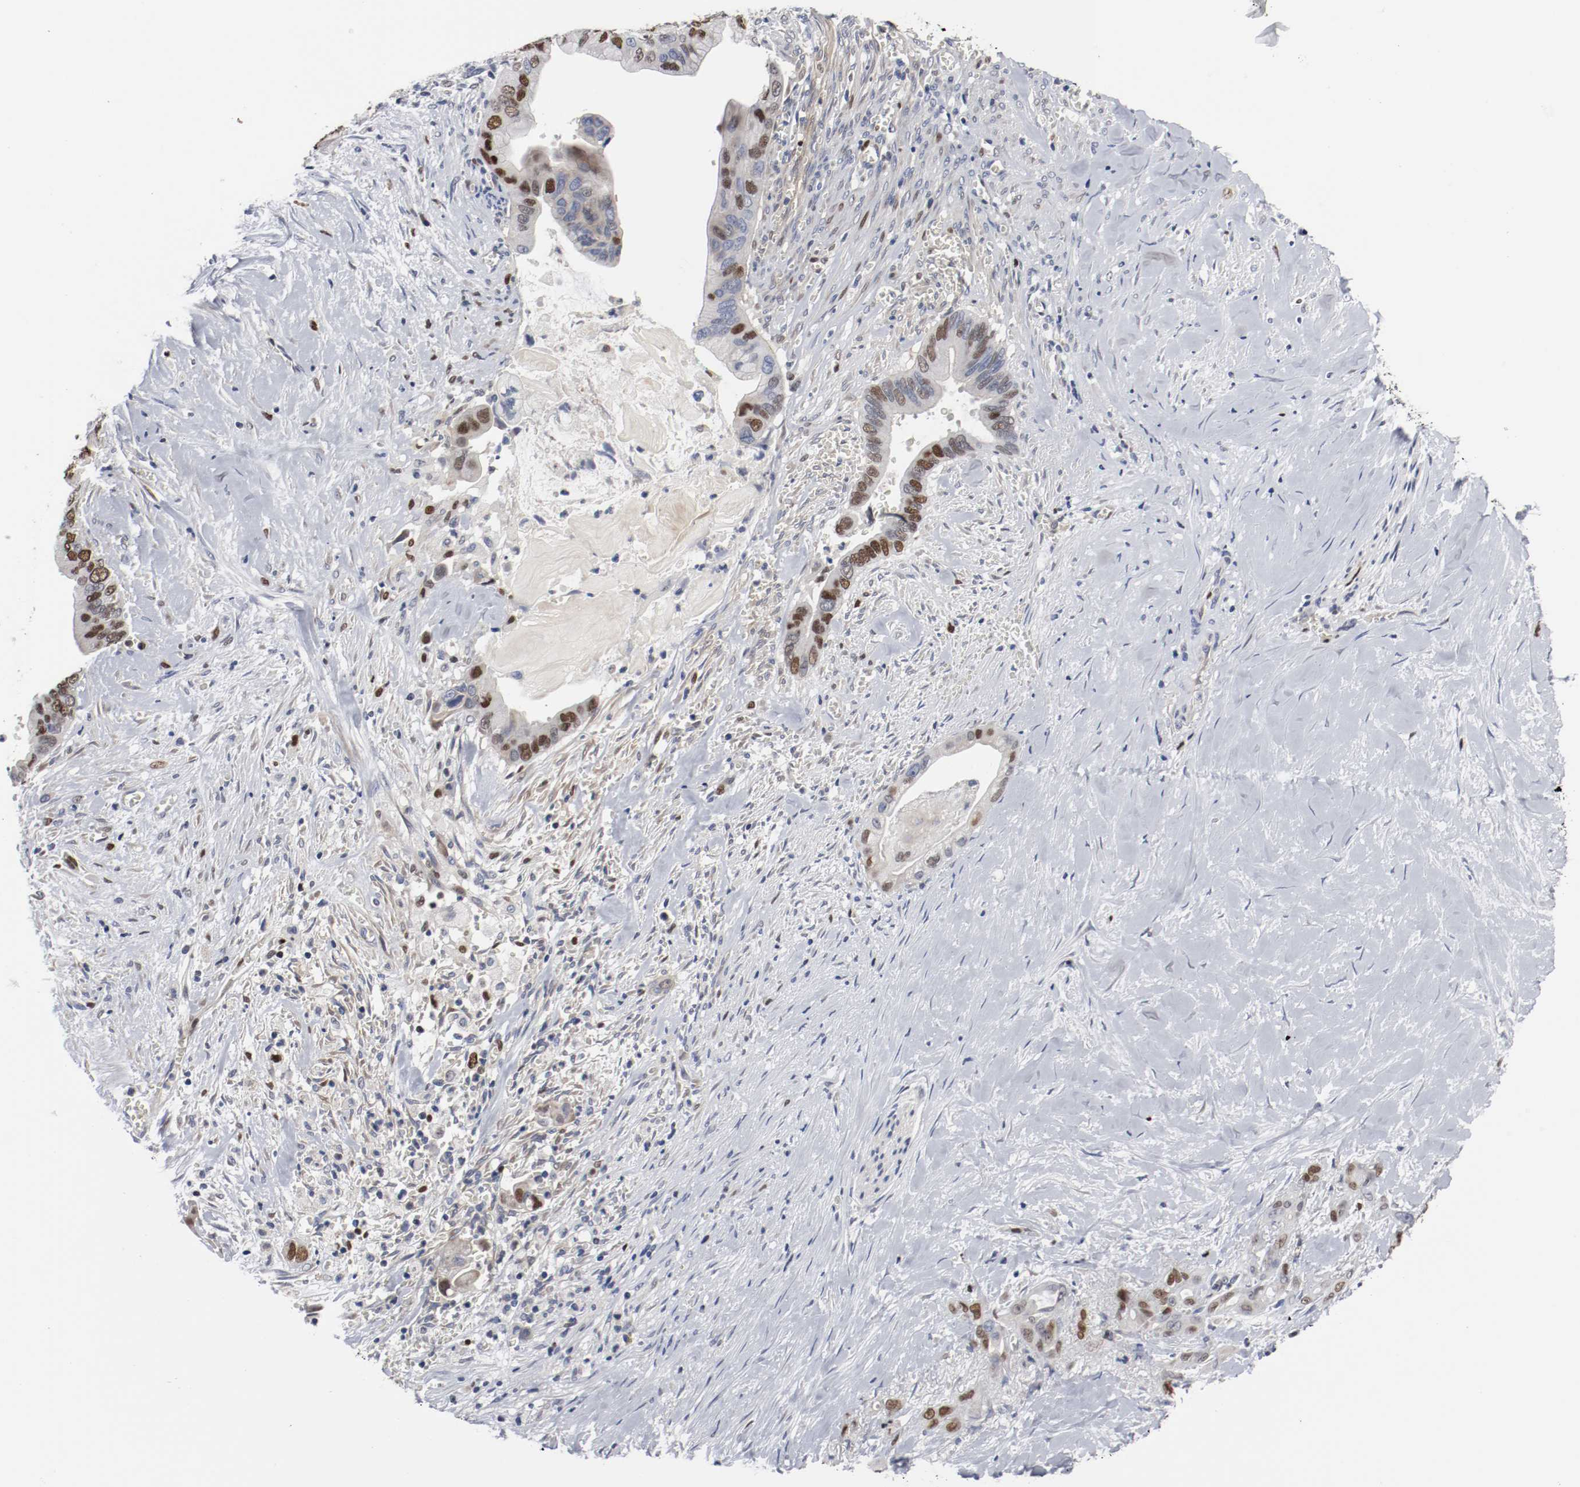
{"staining": {"intensity": "moderate", "quantity": "25%-75%", "location": "nuclear"}, "tissue": "pancreatic cancer", "cell_type": "Tumor cells", "image_type": "cancer", "snomed": [{"axis": "morphology", "description": "Adenocarcinoma, NOS"}, {"axis": "topography", "description": "Pancreas"}], "caption": "An IHC histopathology image of neoplastic tissue is shown. Protein staining in brown highlights moderate nuclear positivity in pancreatic adenocarcinoma within tumor cells. (DAB (3,3'-diaminobenzidine) IHC, brown staining for protein, blue staining for nuclei).", "gene": "MCM6", "patient": {"sex": "male", "age": 59}}